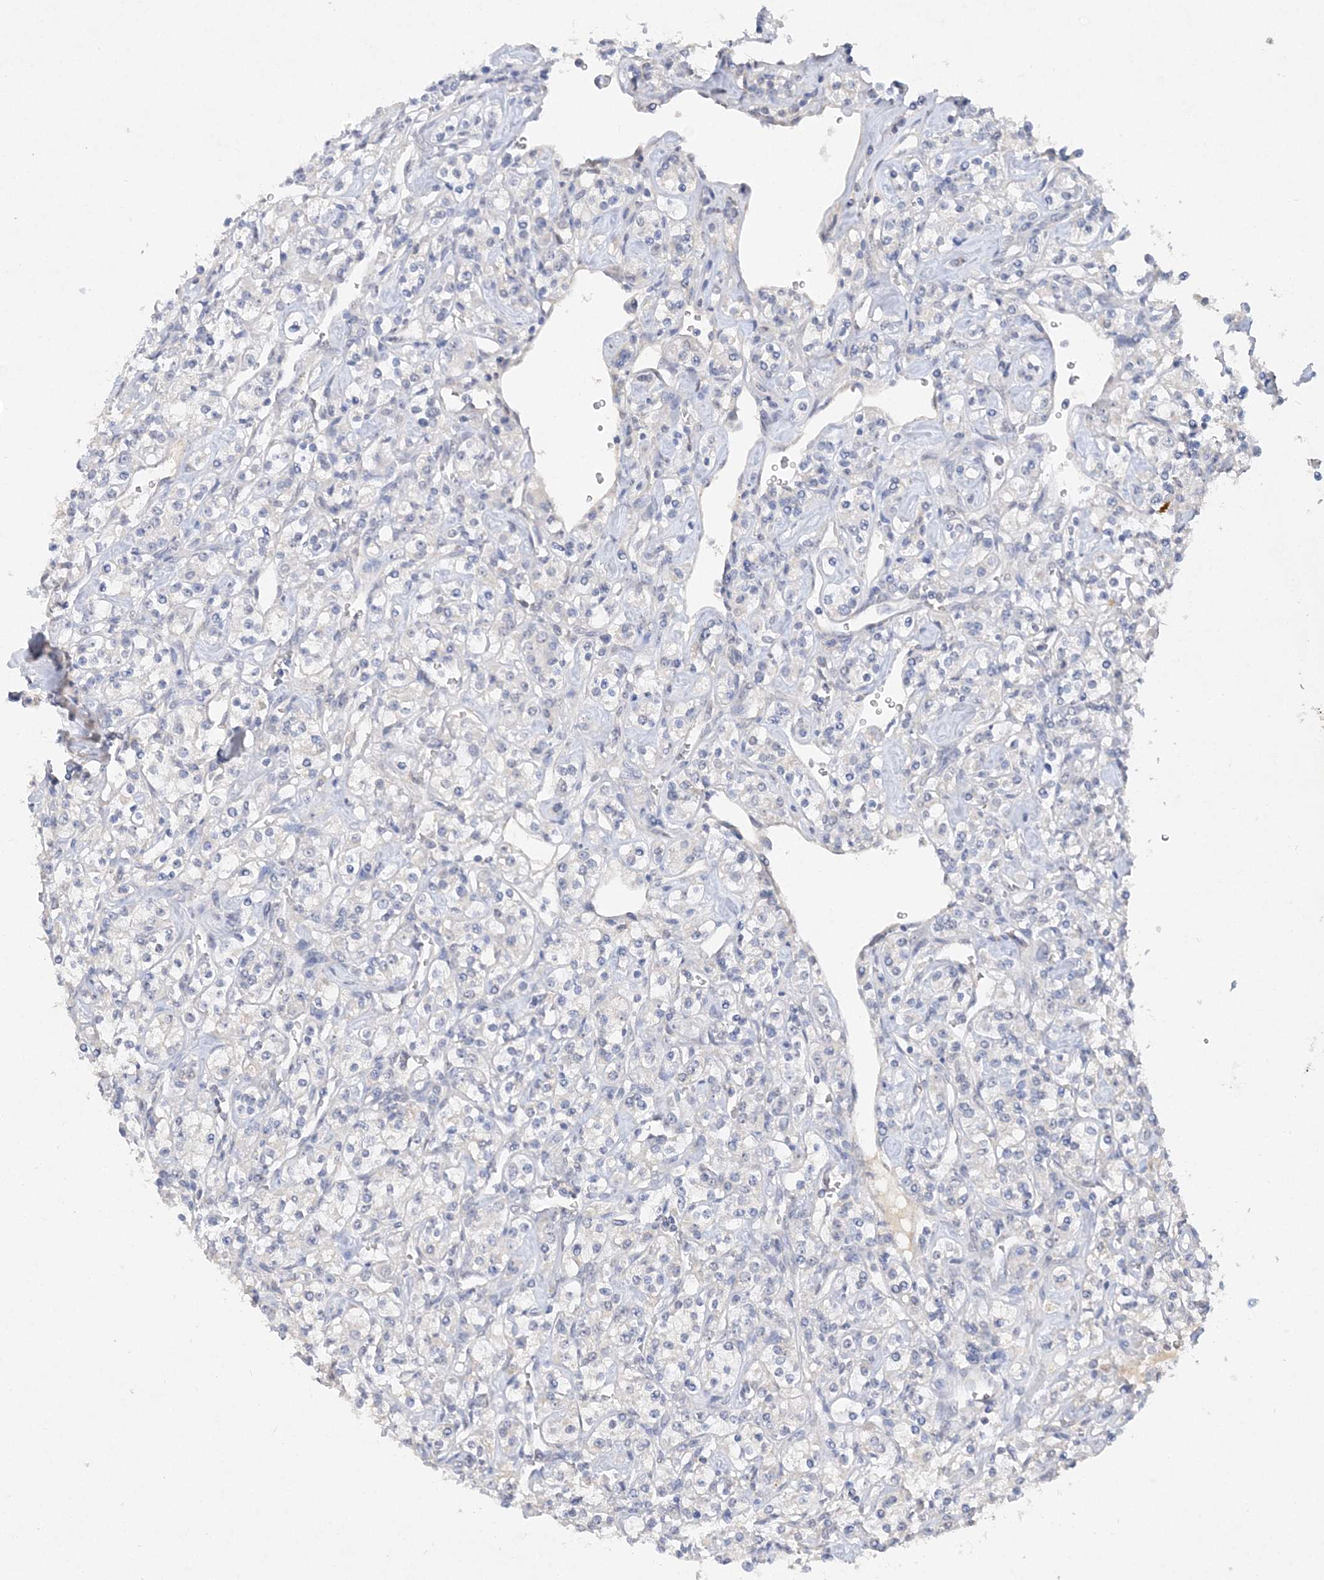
{"staining": {"intensity": "negative", "quantity": "none", "location": "none"}, "tissue": "renal cancer", "cell_type": "Tumor cells", "image_type": "cancer", "snomed": [{"axis": "morphology", "description": "Adenocarcinoma, NOS"}, {"axis": "topography", "description": "Kidney"}], "caption": "IHC photomicrograph of adenocarcinoma (renal) stained for a protein (brown), which demonstrates no positivity in tumor cells.", "gene": "C11orf58", "patient": {"sex": "male", "age": 77}}